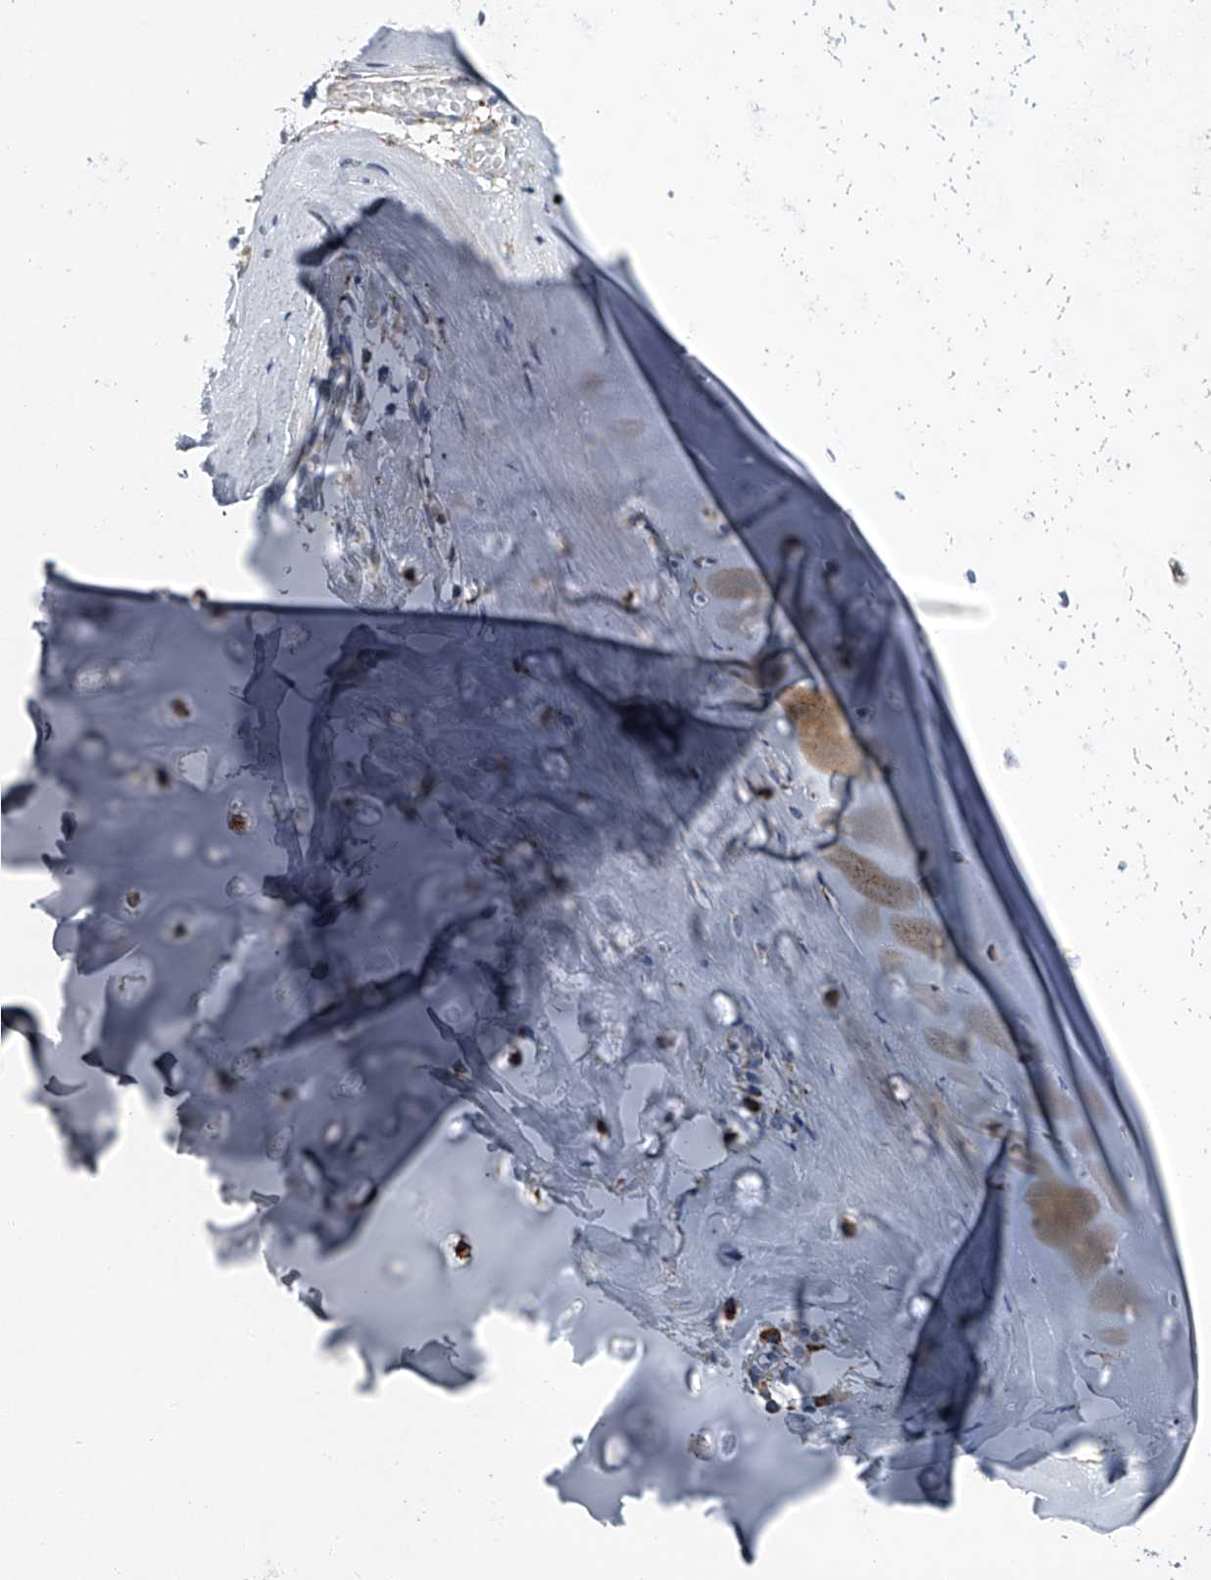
{"staining": {"intensity": "moderate", "quantity": "25%-75%", "location": "cytoplasmic/membranous"}, "tissue": "adipose tissue", "cell_type": "Adipocytes", "image_type": "normal", "snomed": [{"axis": "morphology", "description": "Normal tissue, NOS"}, {"axis": "morphology", "description": "Basal cell carcinoma"}, {"axis": "topography", "description": "Cartilage tissue"}, {"axis": "topography", "description": "Nasopharynx"}, {"axis": "topography", "description": "Oral tissue"}], "caption": "This is an image of IHC staining of unremarkable adipose tissue, which shows moderate expression in the cytoplasmic/membranous of adipocytes.", "gene": "TMEM63C", "patient": {"sex": "female", "age": 77}}